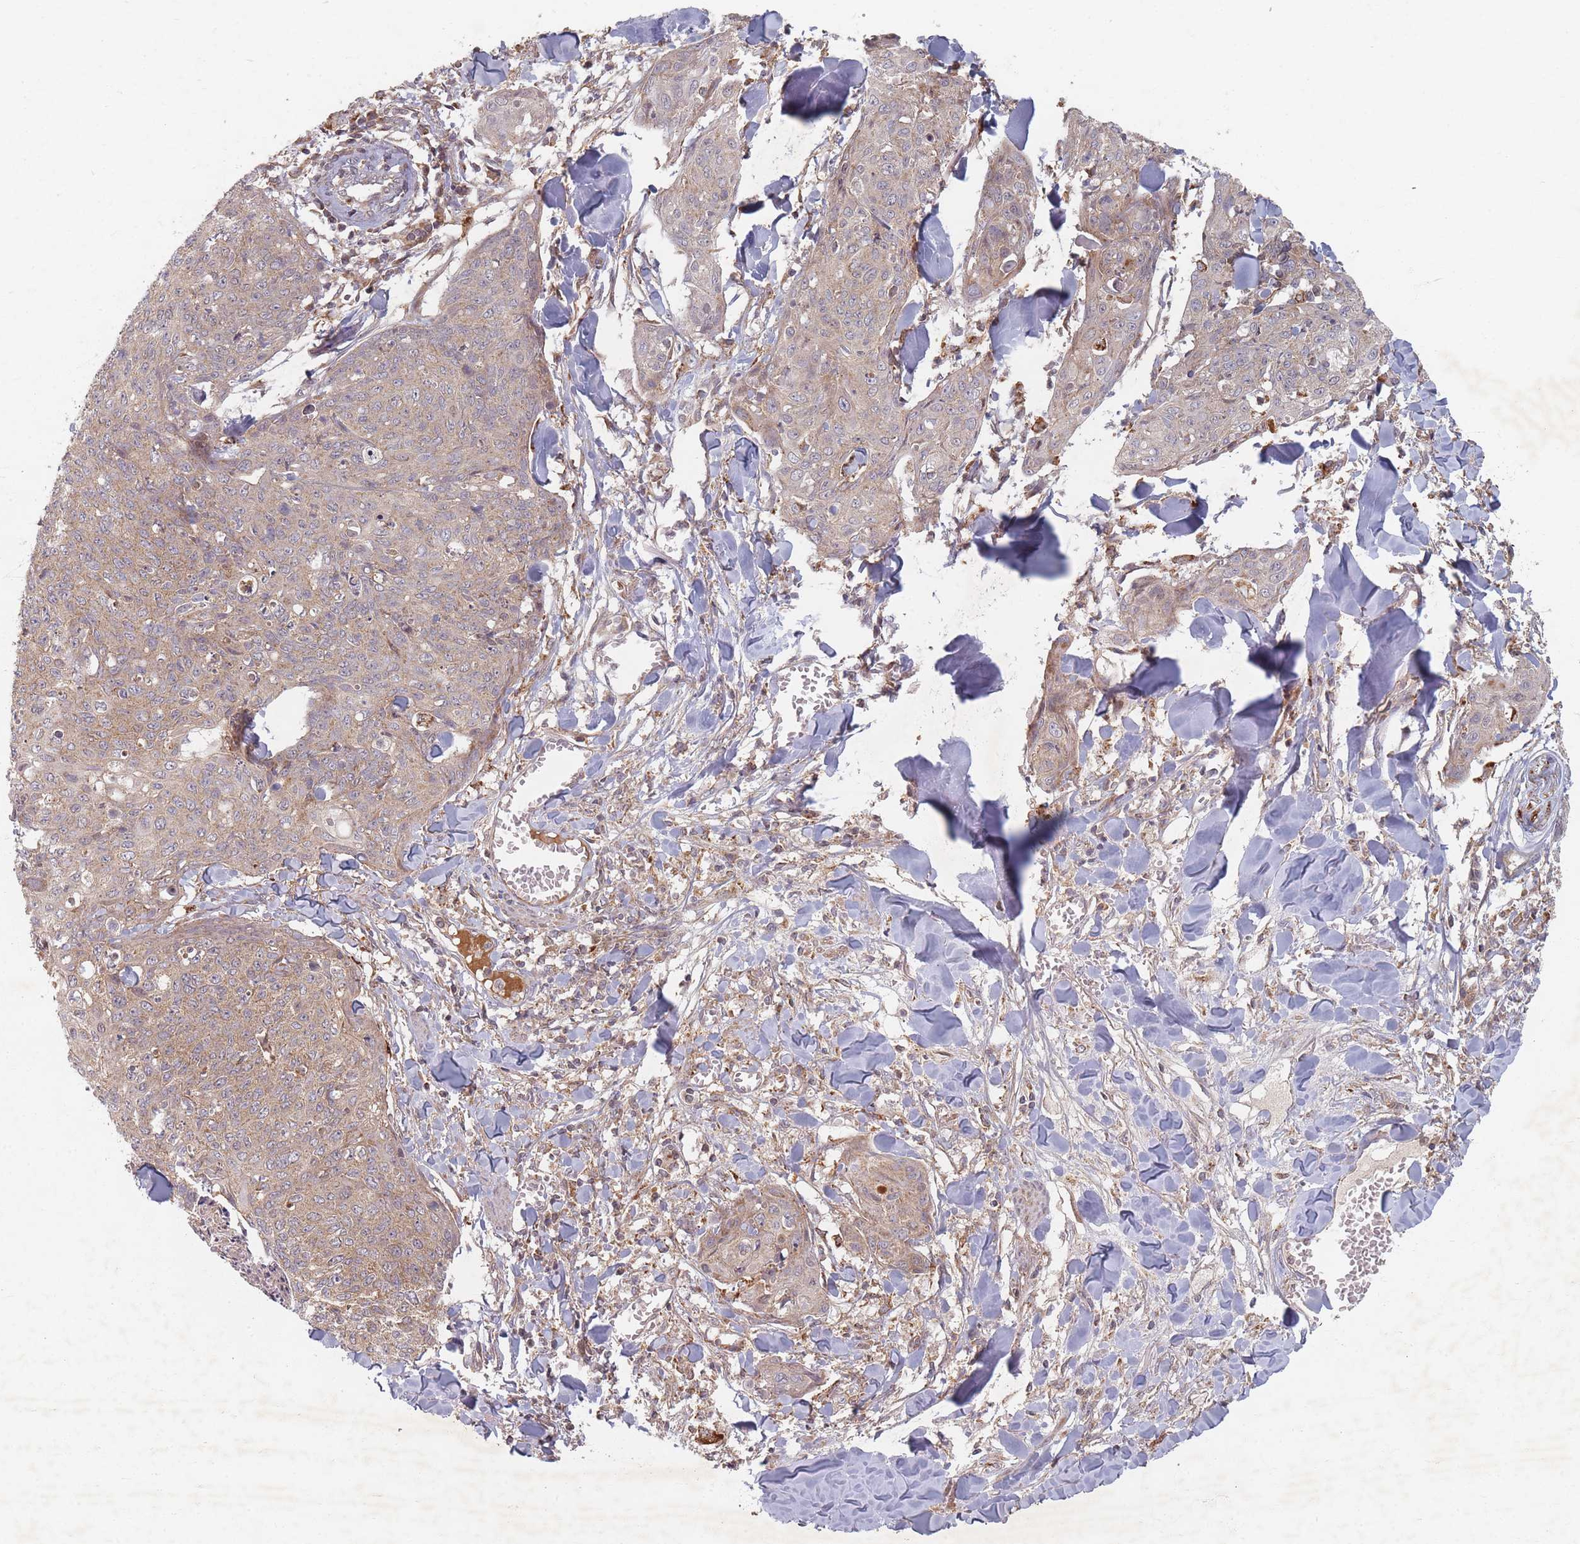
{"staining": {"intensity": "weak", "quantity": "25%-75%", "location": "cytoplasmic/membranous"}, "tissue": "skin cancer", "cell_type": "Tumor cells", "image_type": "cancer", "snomed": [{"axis": "morphology", "description": "Squamous cell carcinoma, NOS"}, {"axis": "topography", "description": "Skin"}, {"axis": "topography", "description": "Vulva"}], "caption": "This image exhibits immunohistochemistry (IHC) staining of human skin cancer, with low weak cytoplasmic/membranous positivity in about 25%-75% of tumor cells.", "gene": "RADX", "patient": {"sex": "female", "age": 85}}